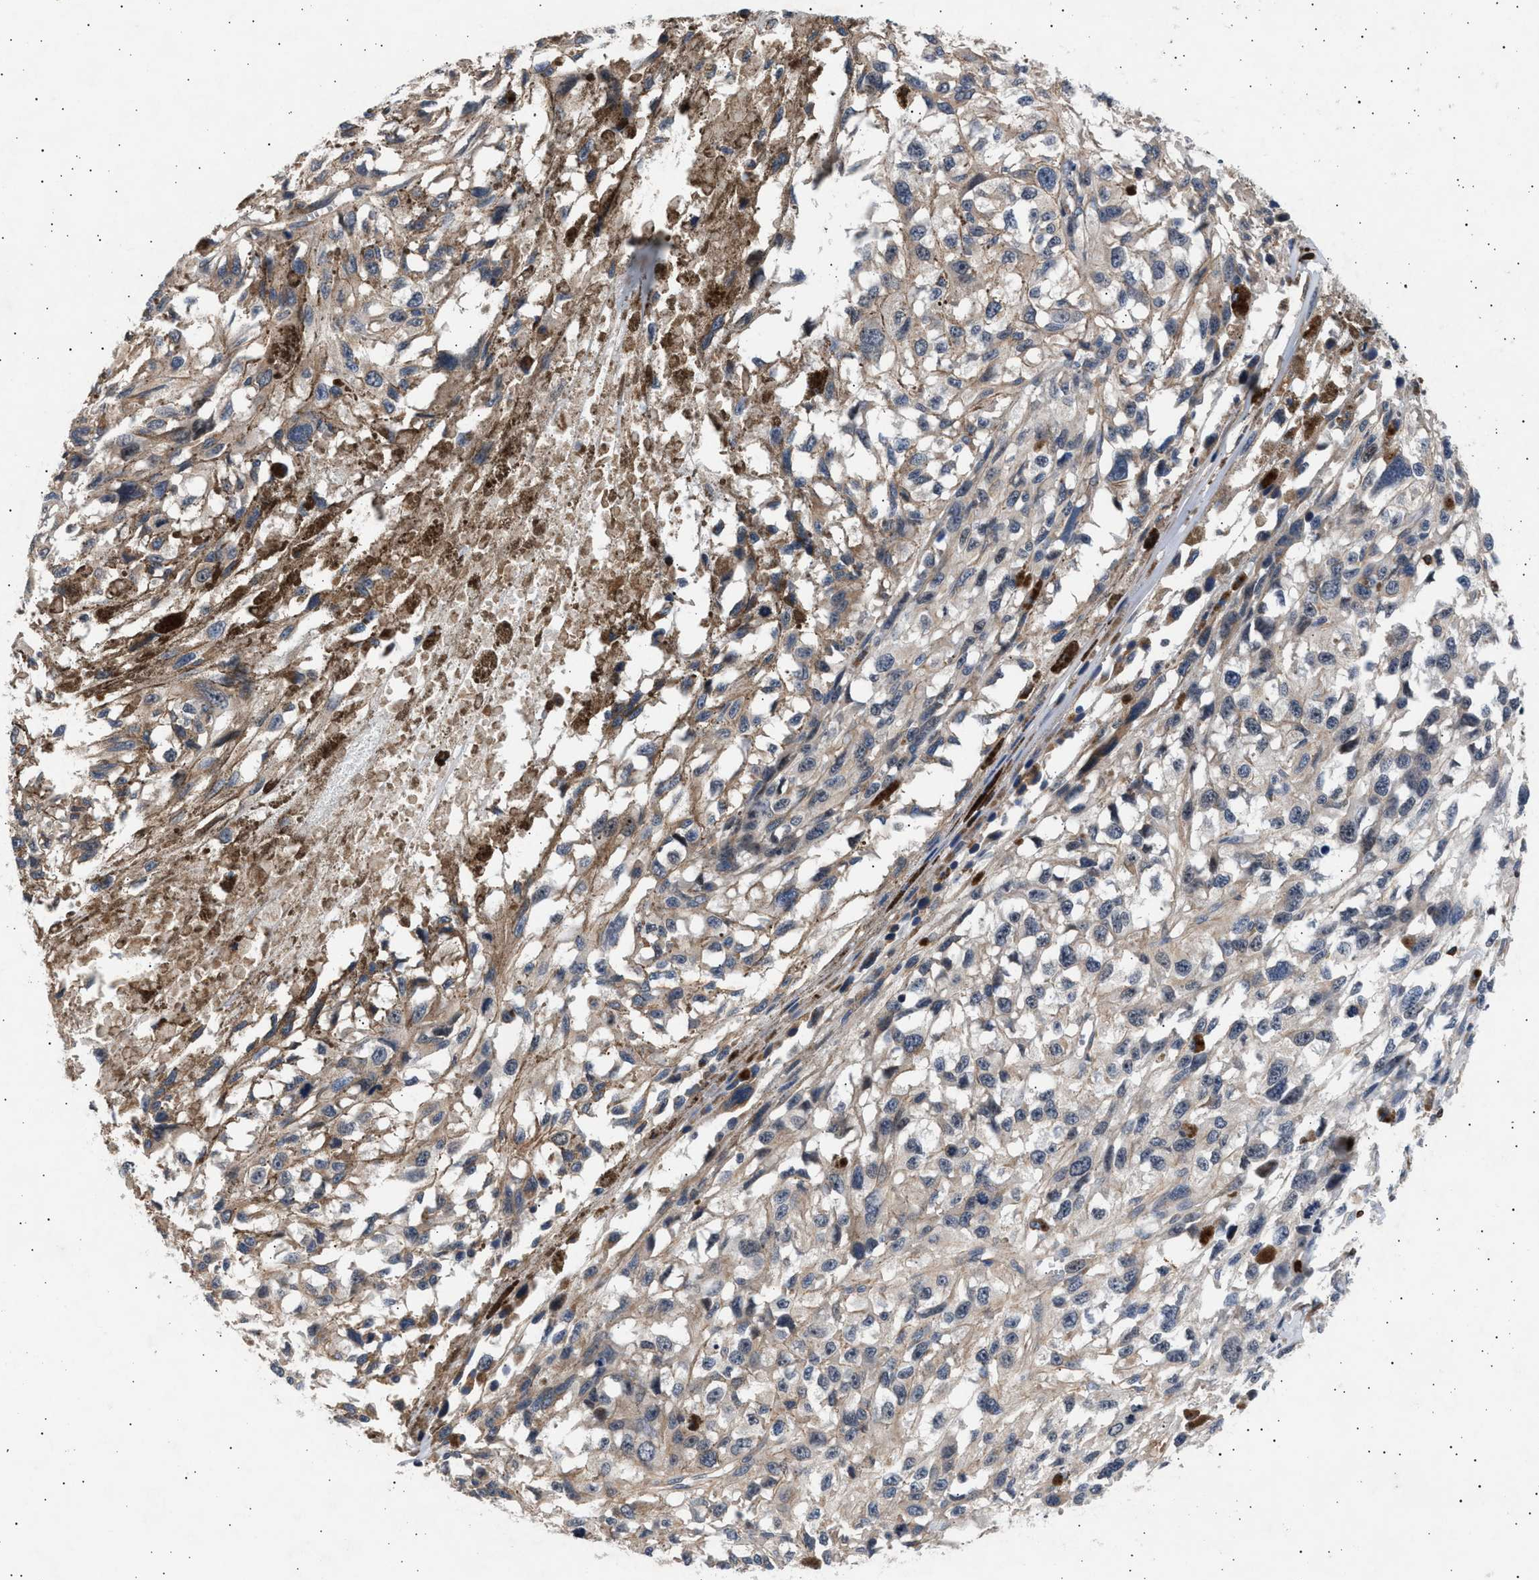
{"staining": {"intensity": "weak", "quantity": "<25%", "location": "cytoplasmic/membranous"}, "tissue": "melanoma", "cell_type": "Tumor cells", "image_type": "cancer", "snomed": [{"axis": "morphology", "description": "Malignant melanoma, Metastatic site"}, {"axis": "topography", "description": "Lymph node"}], "caption": "An immunohistochemistry micrograph of melanoma is shown. There is no staining in tumor cells of melanoma.", "gene": "GRAP2", "patient": {"sex": "male", "age": 59}}